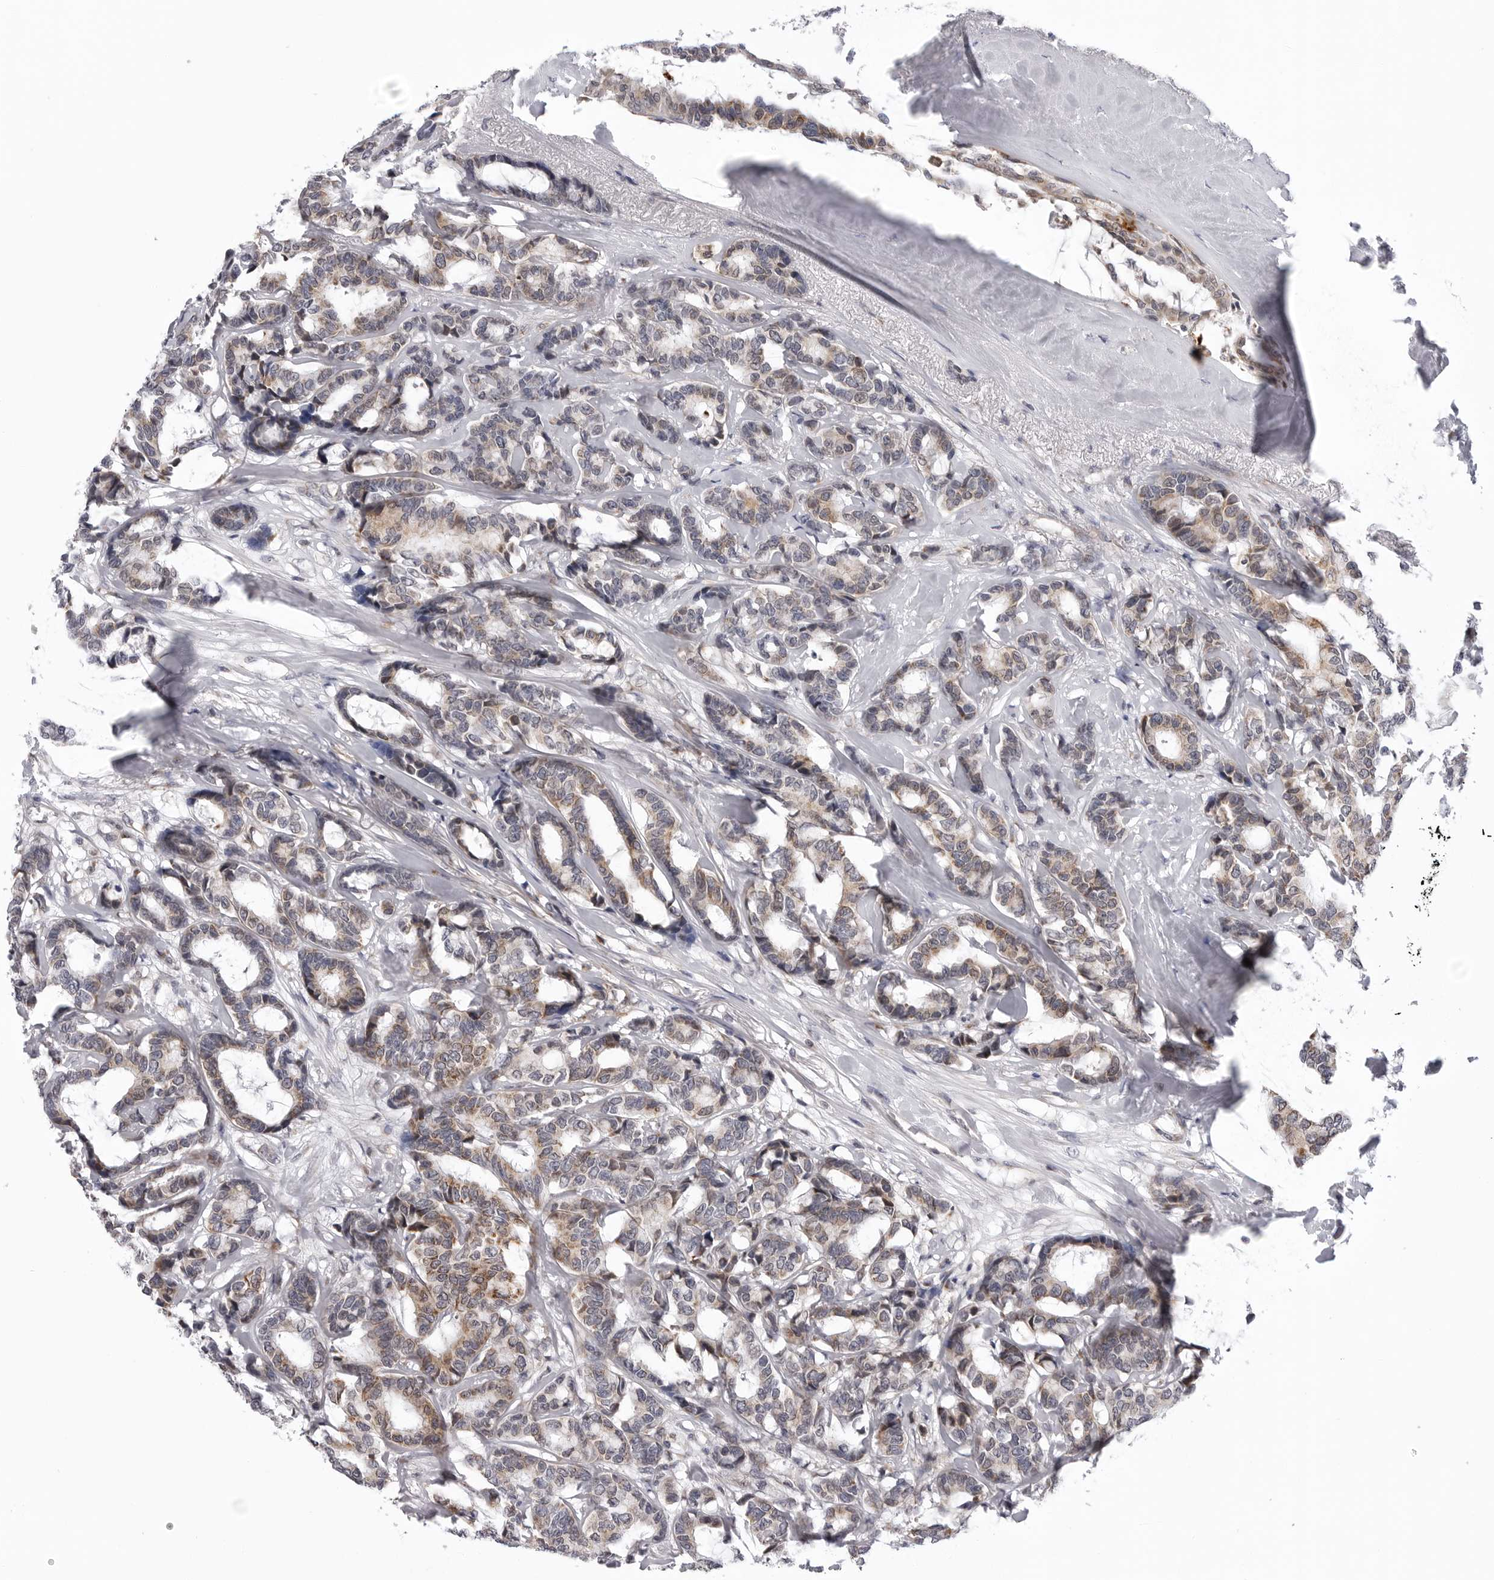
{"staining": {"intensity": "weak", "quantity": "25%-75%", "location": "cytoplasmic/membranous"}, "tissue": "breast cancer", "cell_type": "Tumor cells", "image_type": "cancer", "snomed": [{"axis": "morphology", "description": "Duct carcinoma"}, {"axis": "topography", "description": "Breast"}], "caption": "Immunohistochemistry (IHC) of human breast cancer (intraductal carcinoma) exhibits low levels of weak cytoplasmic/membranous positivity in about 25%-75% of tumor cells.", "gene": "CDK20", "patient": {"sex": "female", "age": 87}}